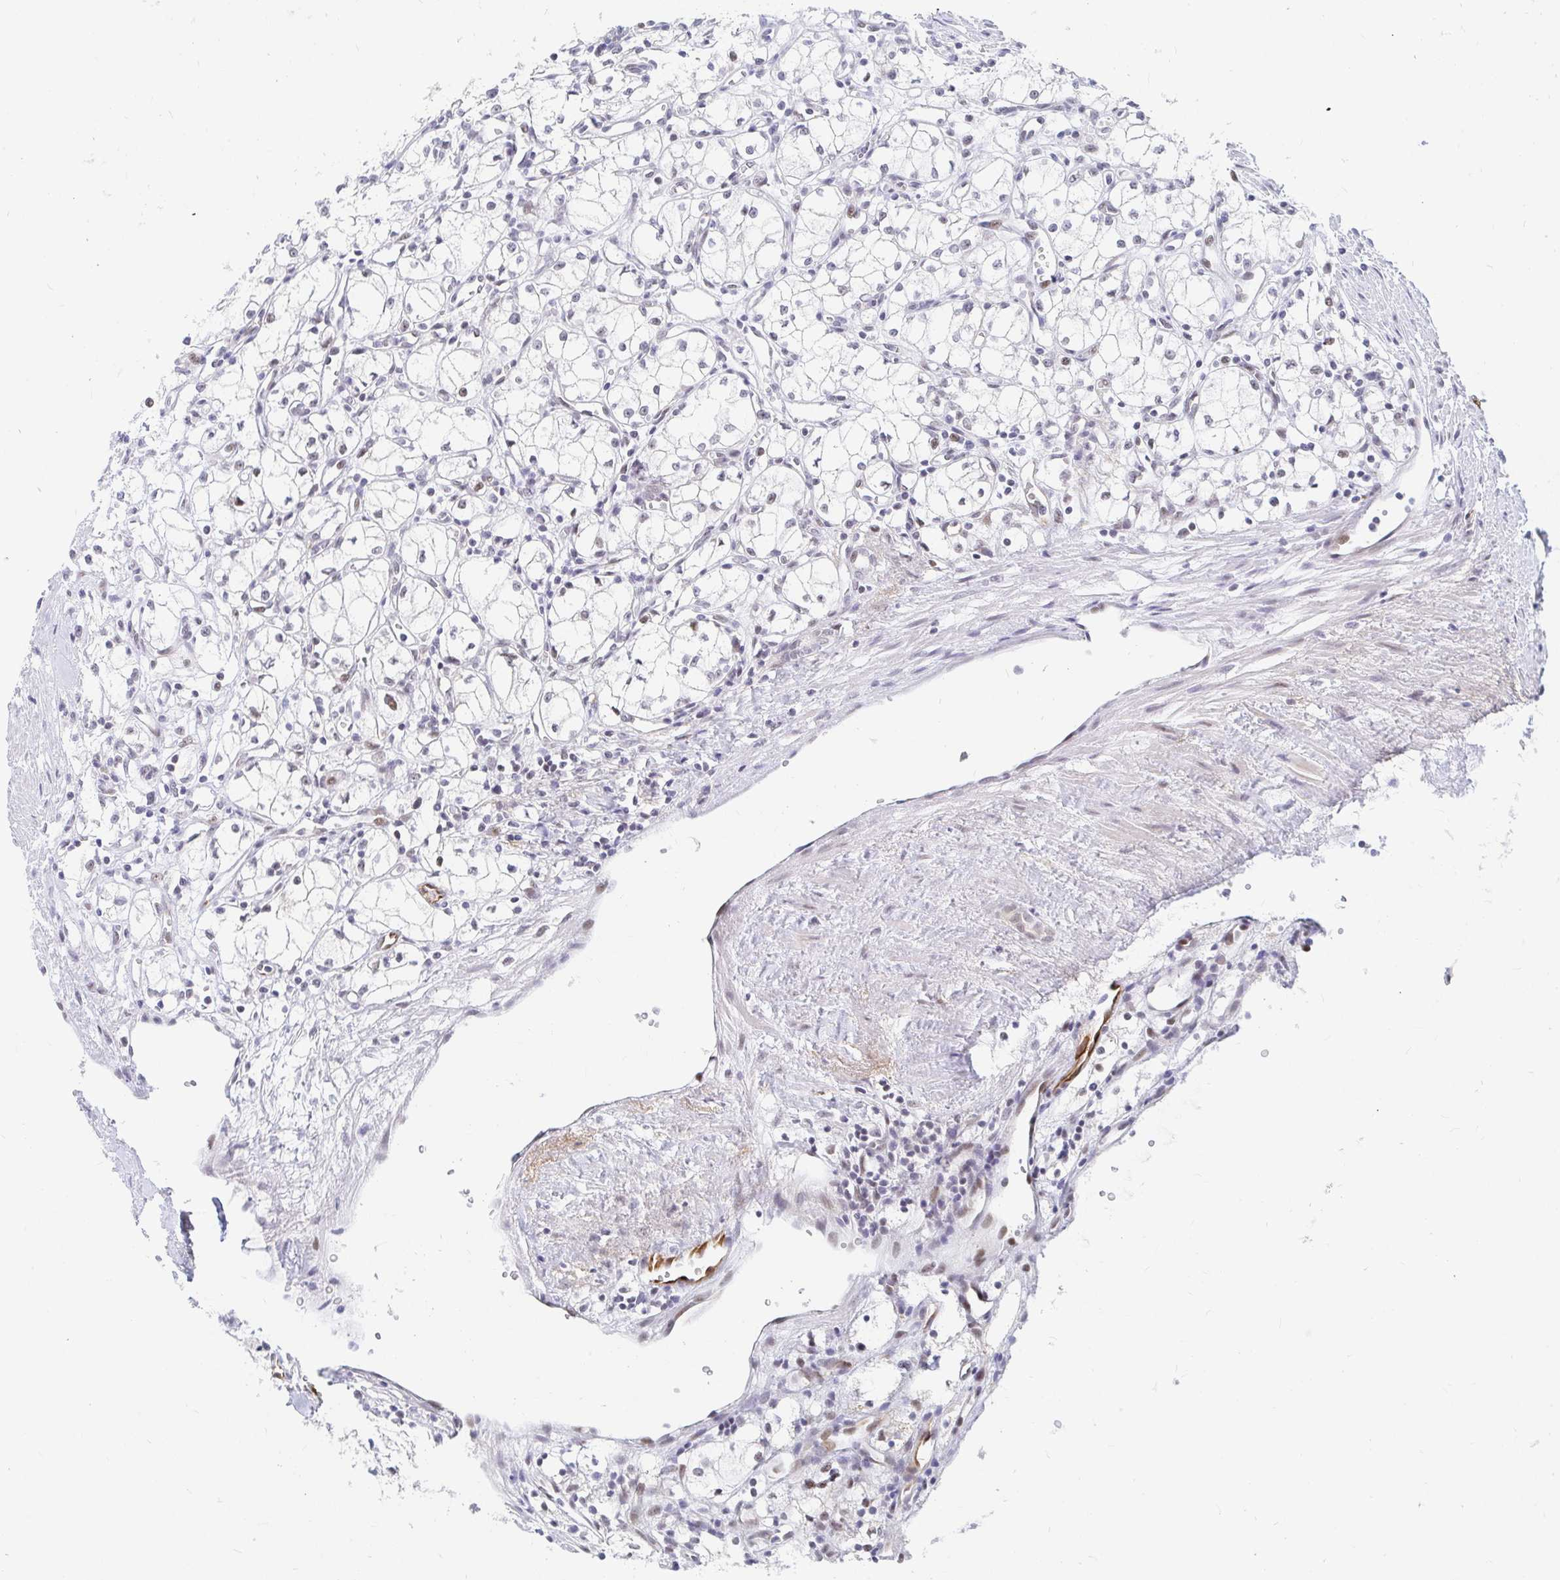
{"staining": {"intensity": "negative", "quantity": "none", "location": "none"}, "tissue": "renal cancer", "cell_type": "Tumor cells", "image_type": "cancer", "snomed": [{"axis": "morphology", "description": "Adenocarcinoma, NOS"}, {"axis": "topography", "description": "Kidney"}], "caption": "Human adenocarcinoma (renal) stained for a protein using immunohistochemistry reveals no positivity in tumor cells.", "gene": "COL28A1", "patient": {"sex": "male", "age": 59}}